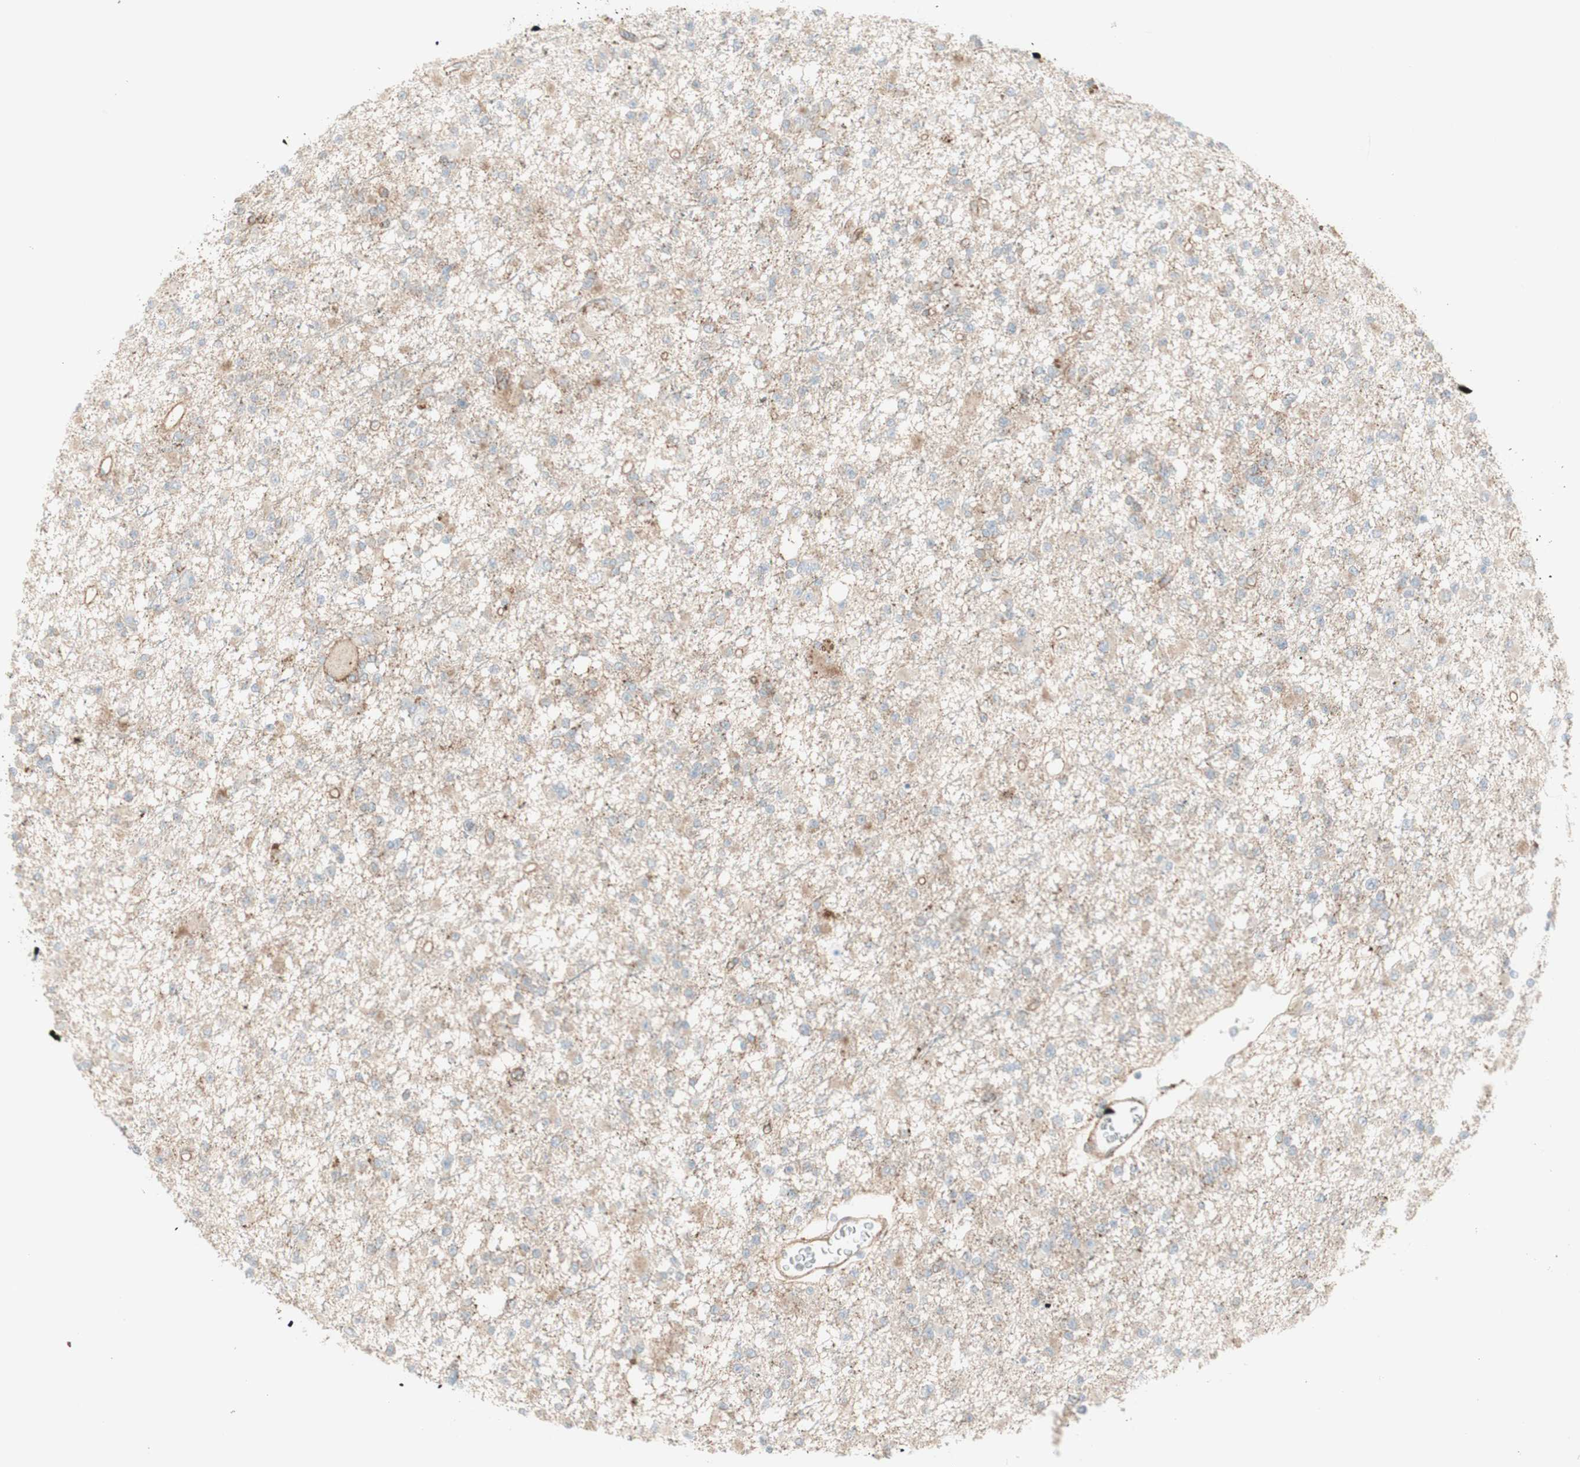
{"staining": {"intensity": "weak", "quantity": "<25%", "location": "cytoplasmic/membranous"}, "tissue": "glioma", "cell_type": "Tumor cells", "image_type": "cancer", "snomed": [{"axis": "morphology", "description": "Glioma, malignant, Low grade"}, {"axis": "topography", "description": "Brain"}], "caption": "Immunohistochemistry (IHC) image of neoplastic tissue: human glioma stained with DAB (3,3'-diaminobenzidine) displays no significant protein positivity in tumor cells.", "gene": "MYO6", "patient": {"sex": "female", "age": 22}}